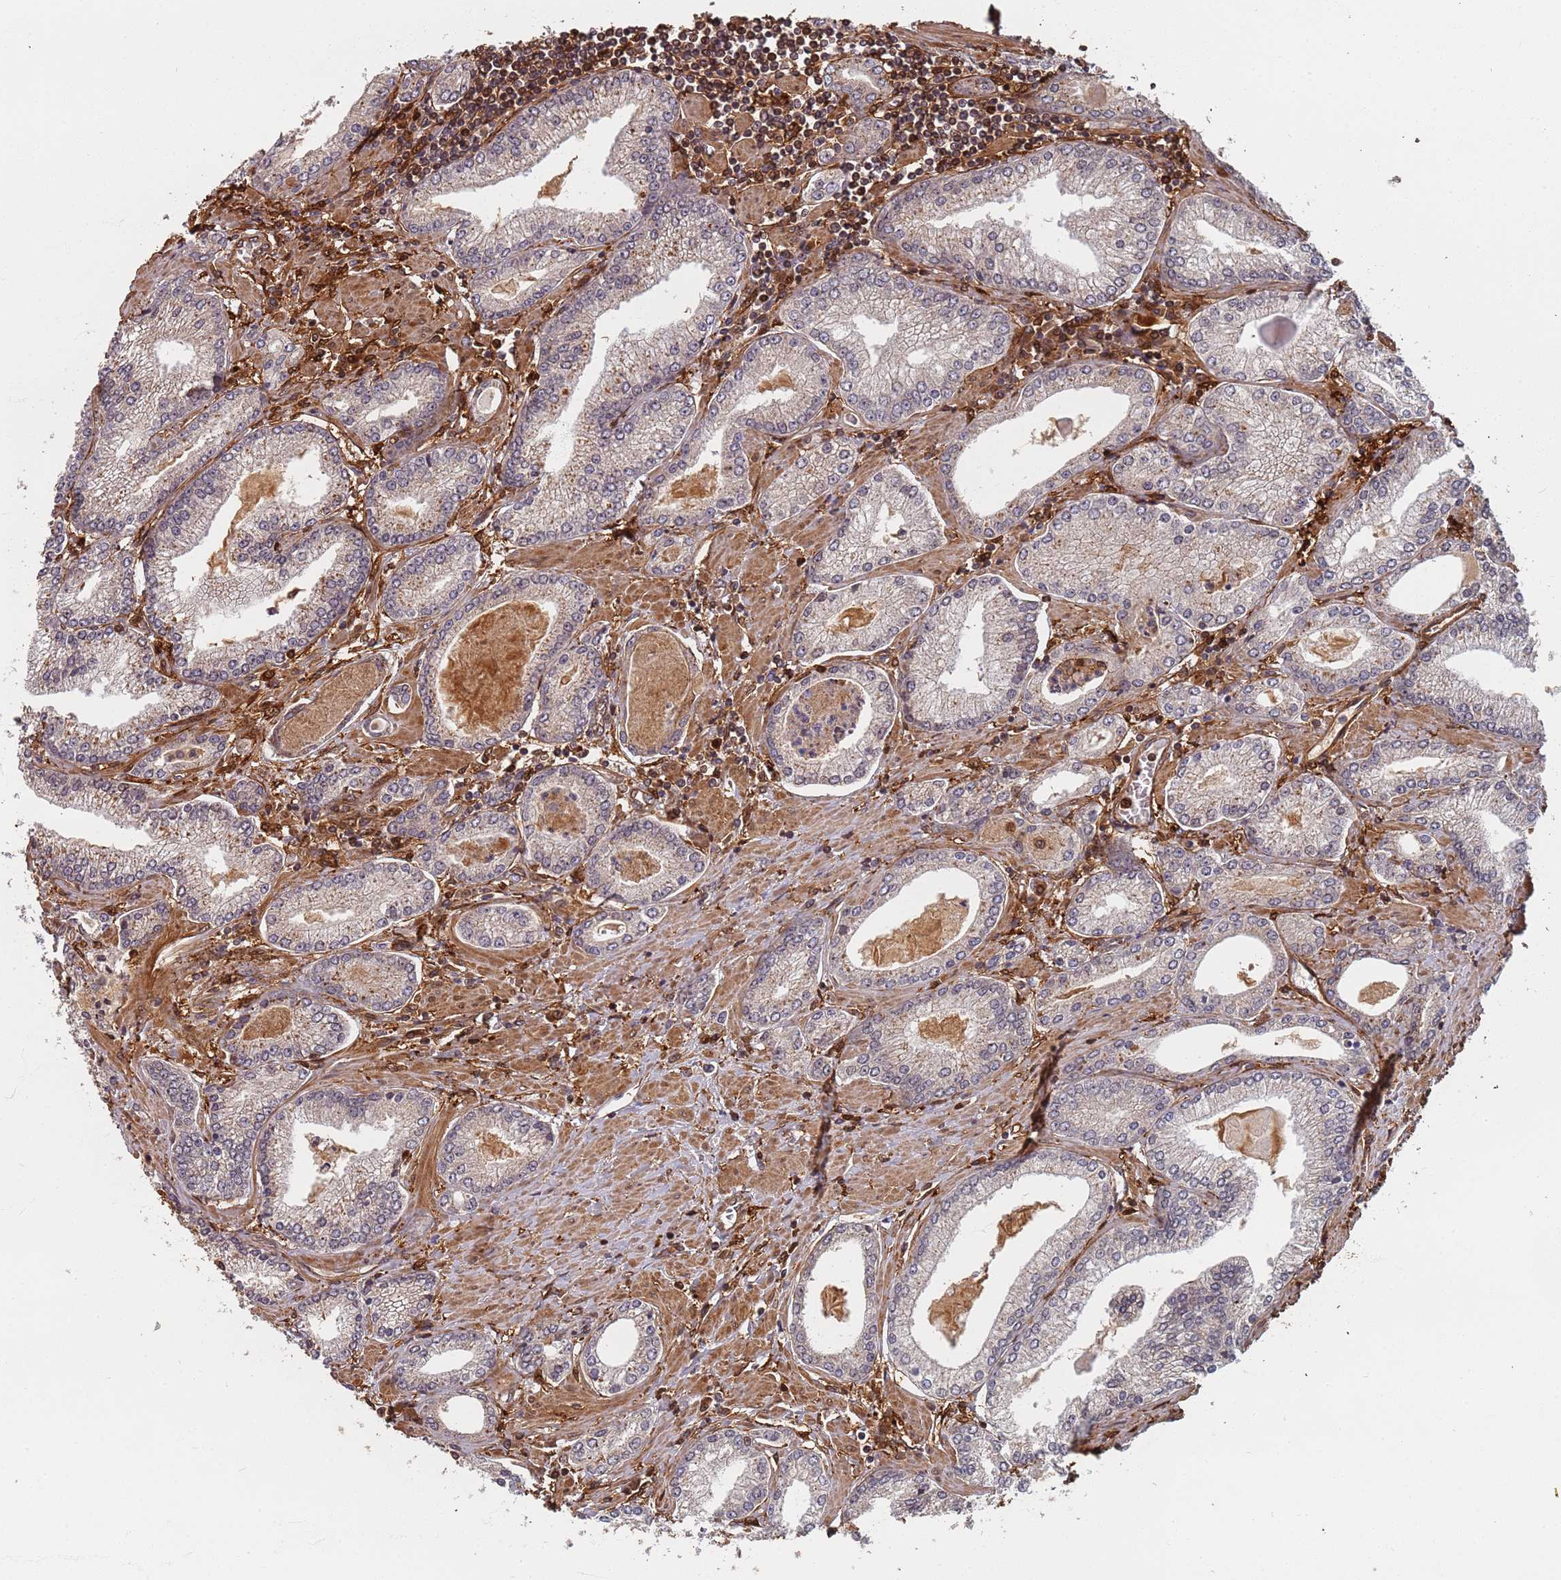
{"staining": {"intensity": "negative", "quantity": "none", "location": "none"}, "tissue": "prostate cancer", "cell_type": "Tumor cells", "image_type": "cancer", "snomed": [{"axis": "morphology", "description": "Adenocarcinoma, High grade"}, {"axis": "topography", "description": "Prostate"}], "caption": "A micrograph of human prostate cancer (high-grade adenocarcinoma) is negative for staining in tumor cells. The staining was performed using DAB to visualize the protein expression in brown, while the nuclei were stained in blue with hematoxylin (Magnification: 20x).", "gene": "SDCCAG8", "patient": {"sex": "male", "age": 66}}